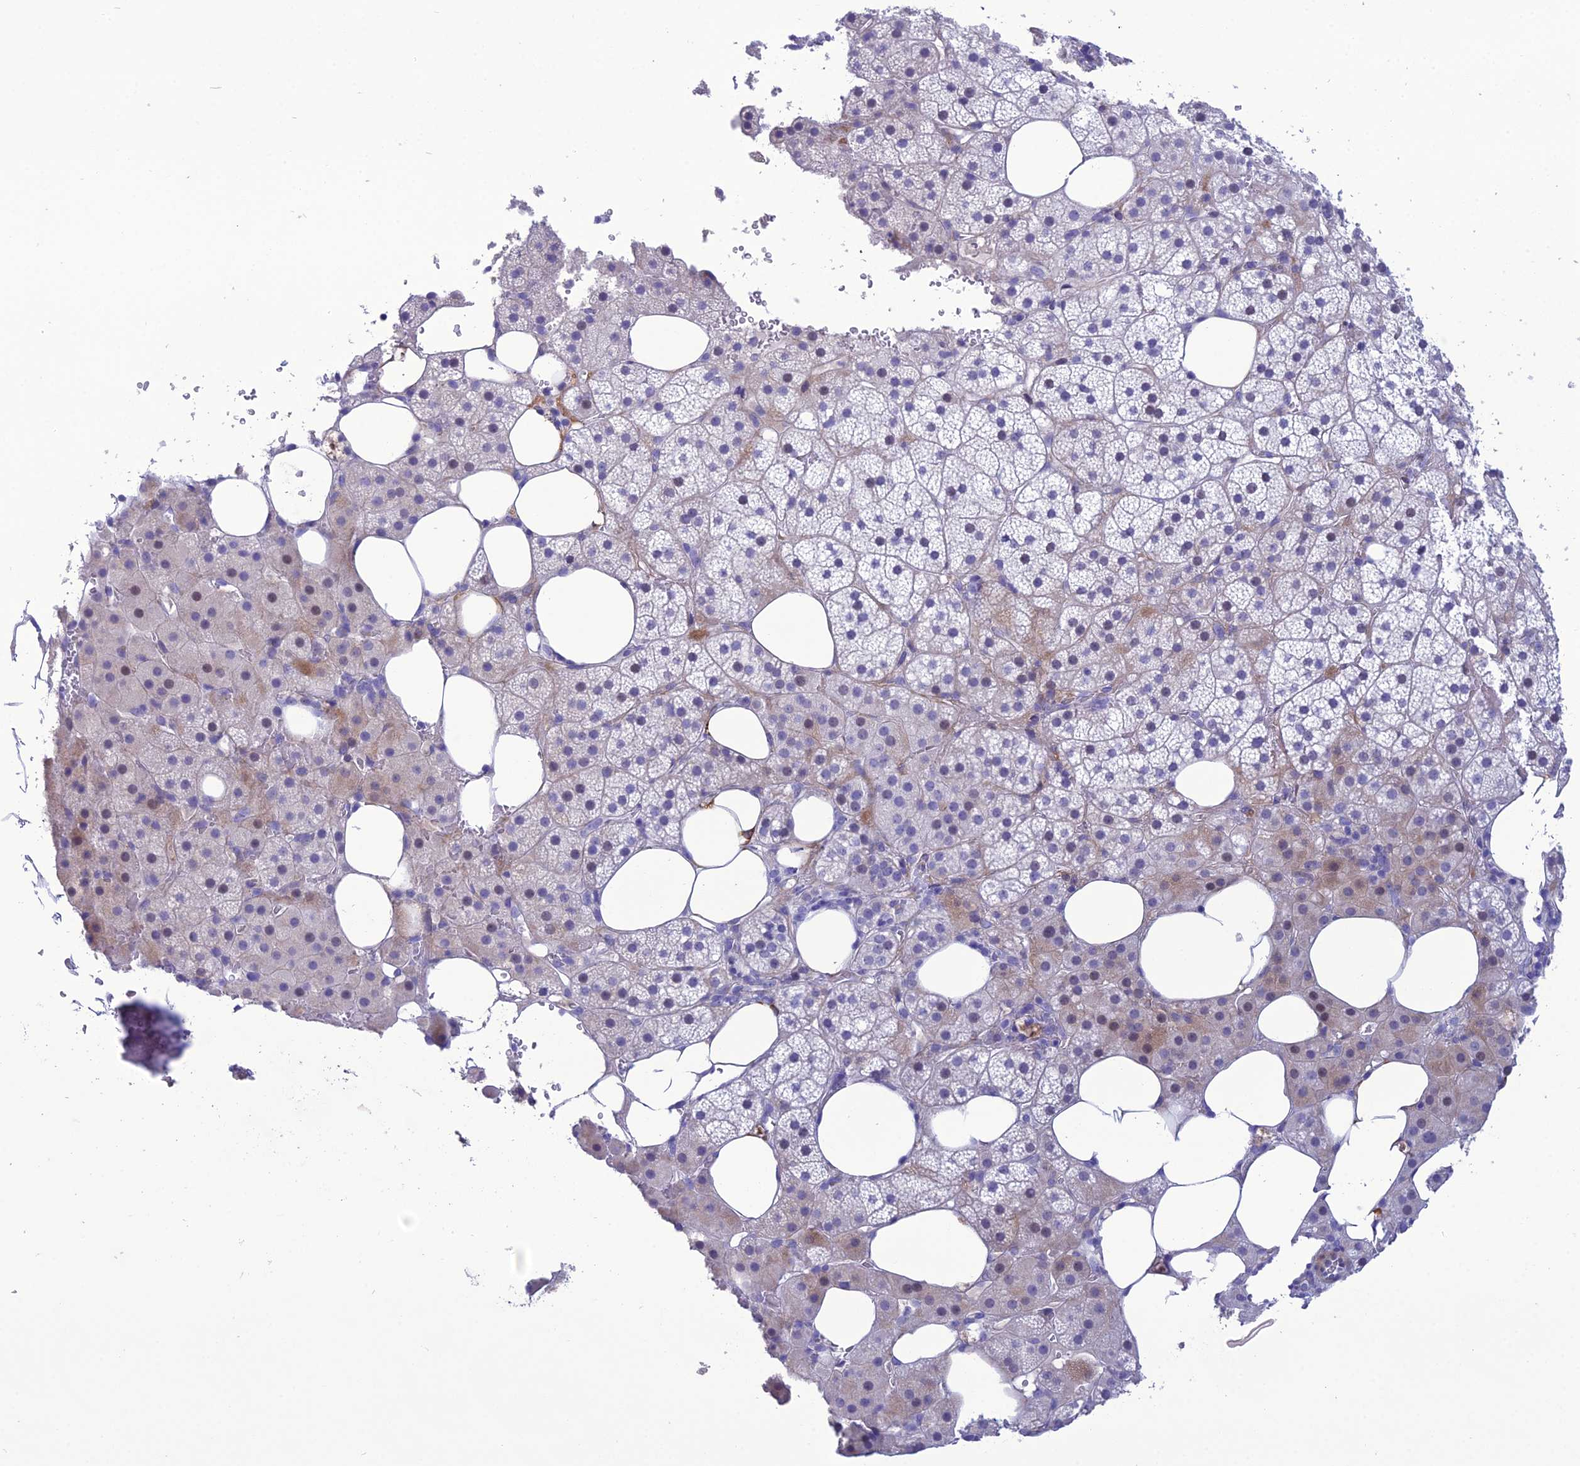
{"staining": {"intensity": "weak", "quantity": "<25%", "location": "cytoplasmic/membranous,nuclear"}, "tissue": "adrenal gland", "cell_type": "Glandular cells", "image_type": "normal", "snomed": [{"axis": "morphology", "description": "Normal tissue, NOS"}, {"axis": "topography", "description": "Adrenal gland"}], "caption": "DAB (3,3'-diaminobenzidine) immunohistochemical staining of unremarkable adrenal gland displays no significant staining in glandular cells. (DAB (3,3'-diaminobenzidine) immunohistochemistry visualized using brightfield microscopy, high magnification).", "gene": "OR56B1", "patient": {"sex": "female", "age": 59}}